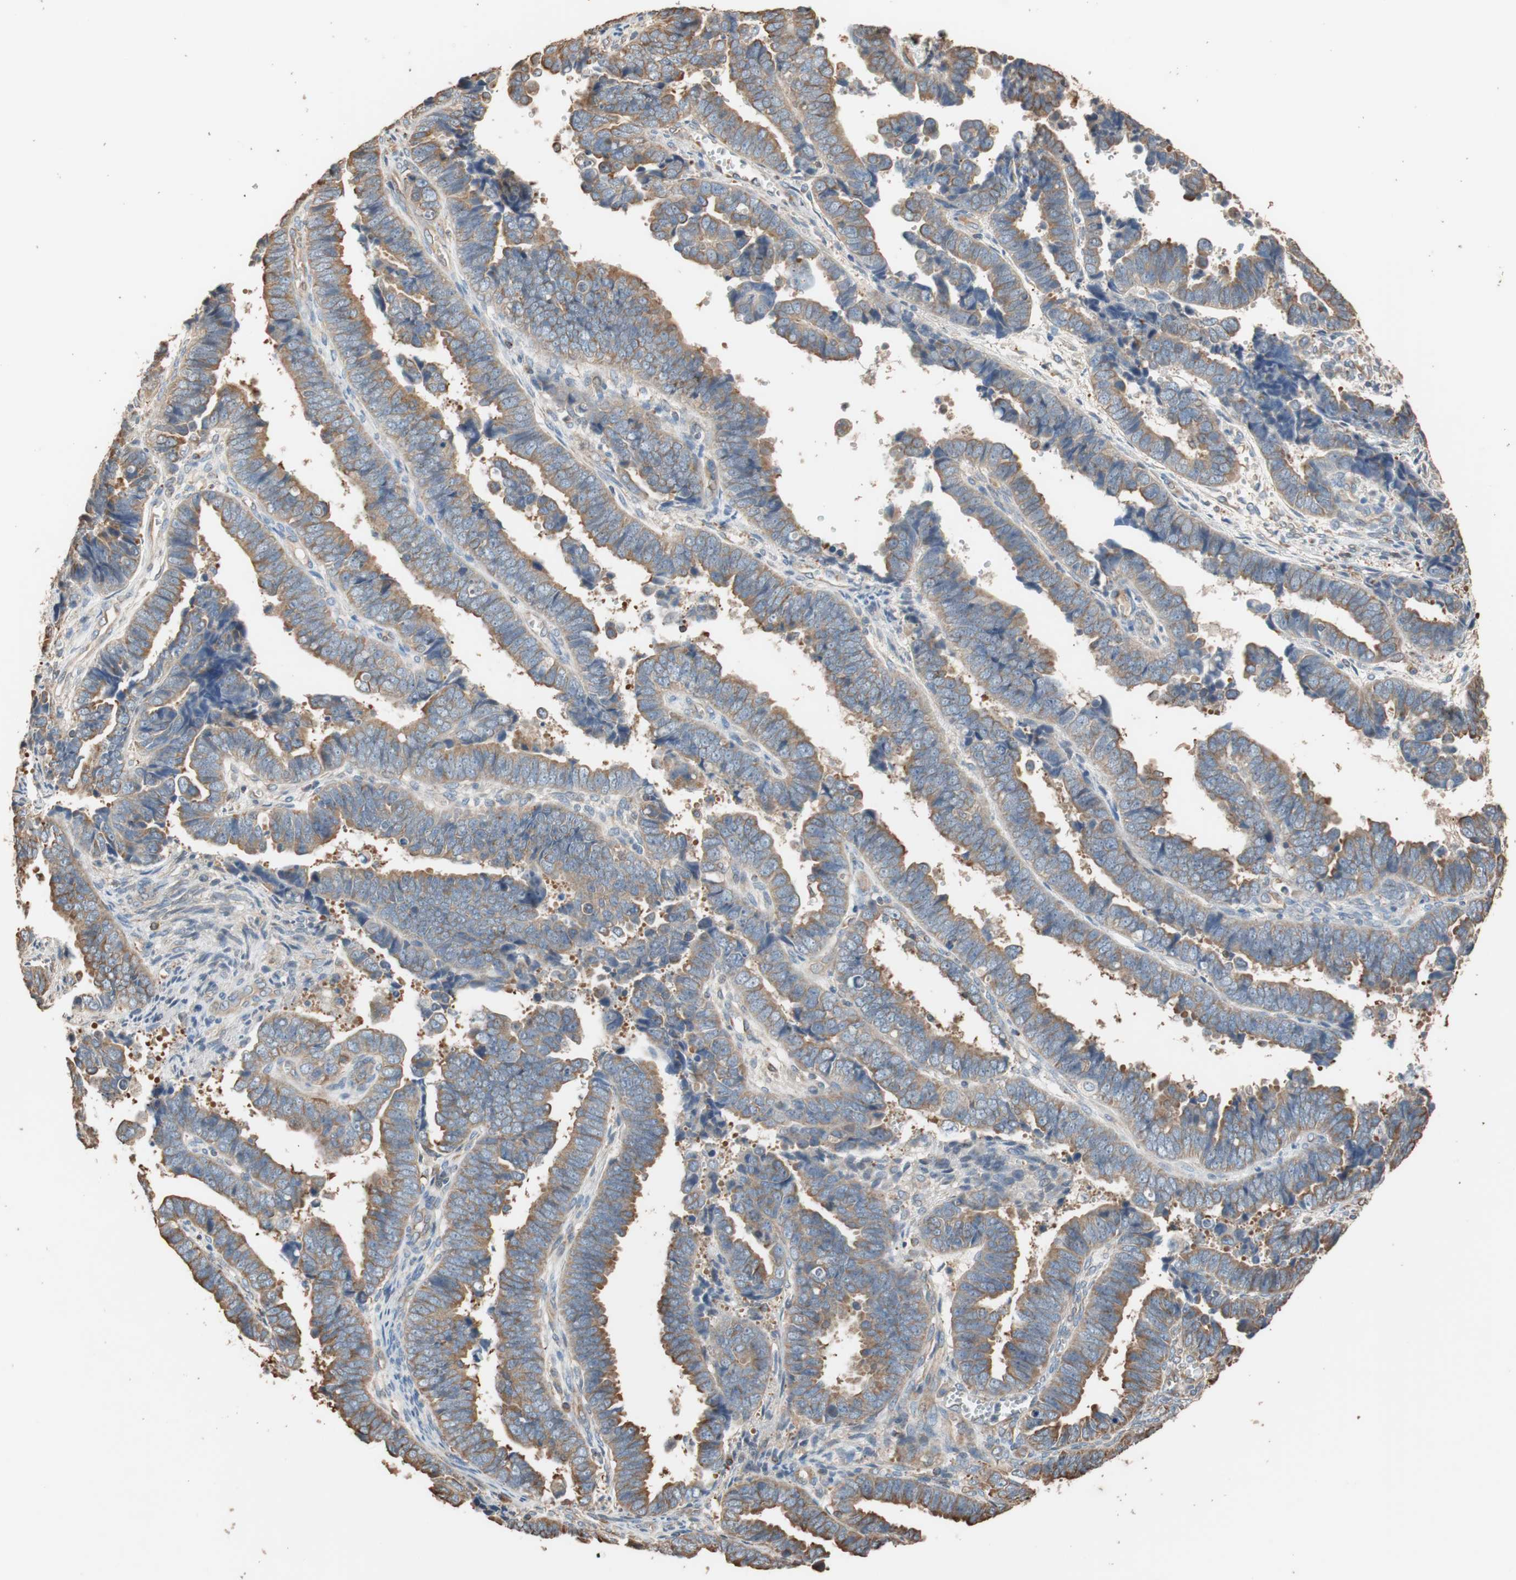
{"staining": {"intensity": "moderate", "quantity": ">75%", "location": "cytoplasmic/membranous"}, "tissue": "endometrial cancer", "cell_type": "Tumor cells", "image_type": "cancer", "snomed": [{"axis": "morphology", "description": "Adenocarcinoma, NOS"}, {"axis": "topography", "description": "Endometrium"}], "caption": "Moderate cytoplasmic/membranous protein positivity is appreciated in approximately >75% of tumor cells in endometrial adenocarcinoma. (Brightfield microscopy of DAB IHC at high magnification).", "gene": "TUBB", "patient": {"sex": "female", "age": 75}}